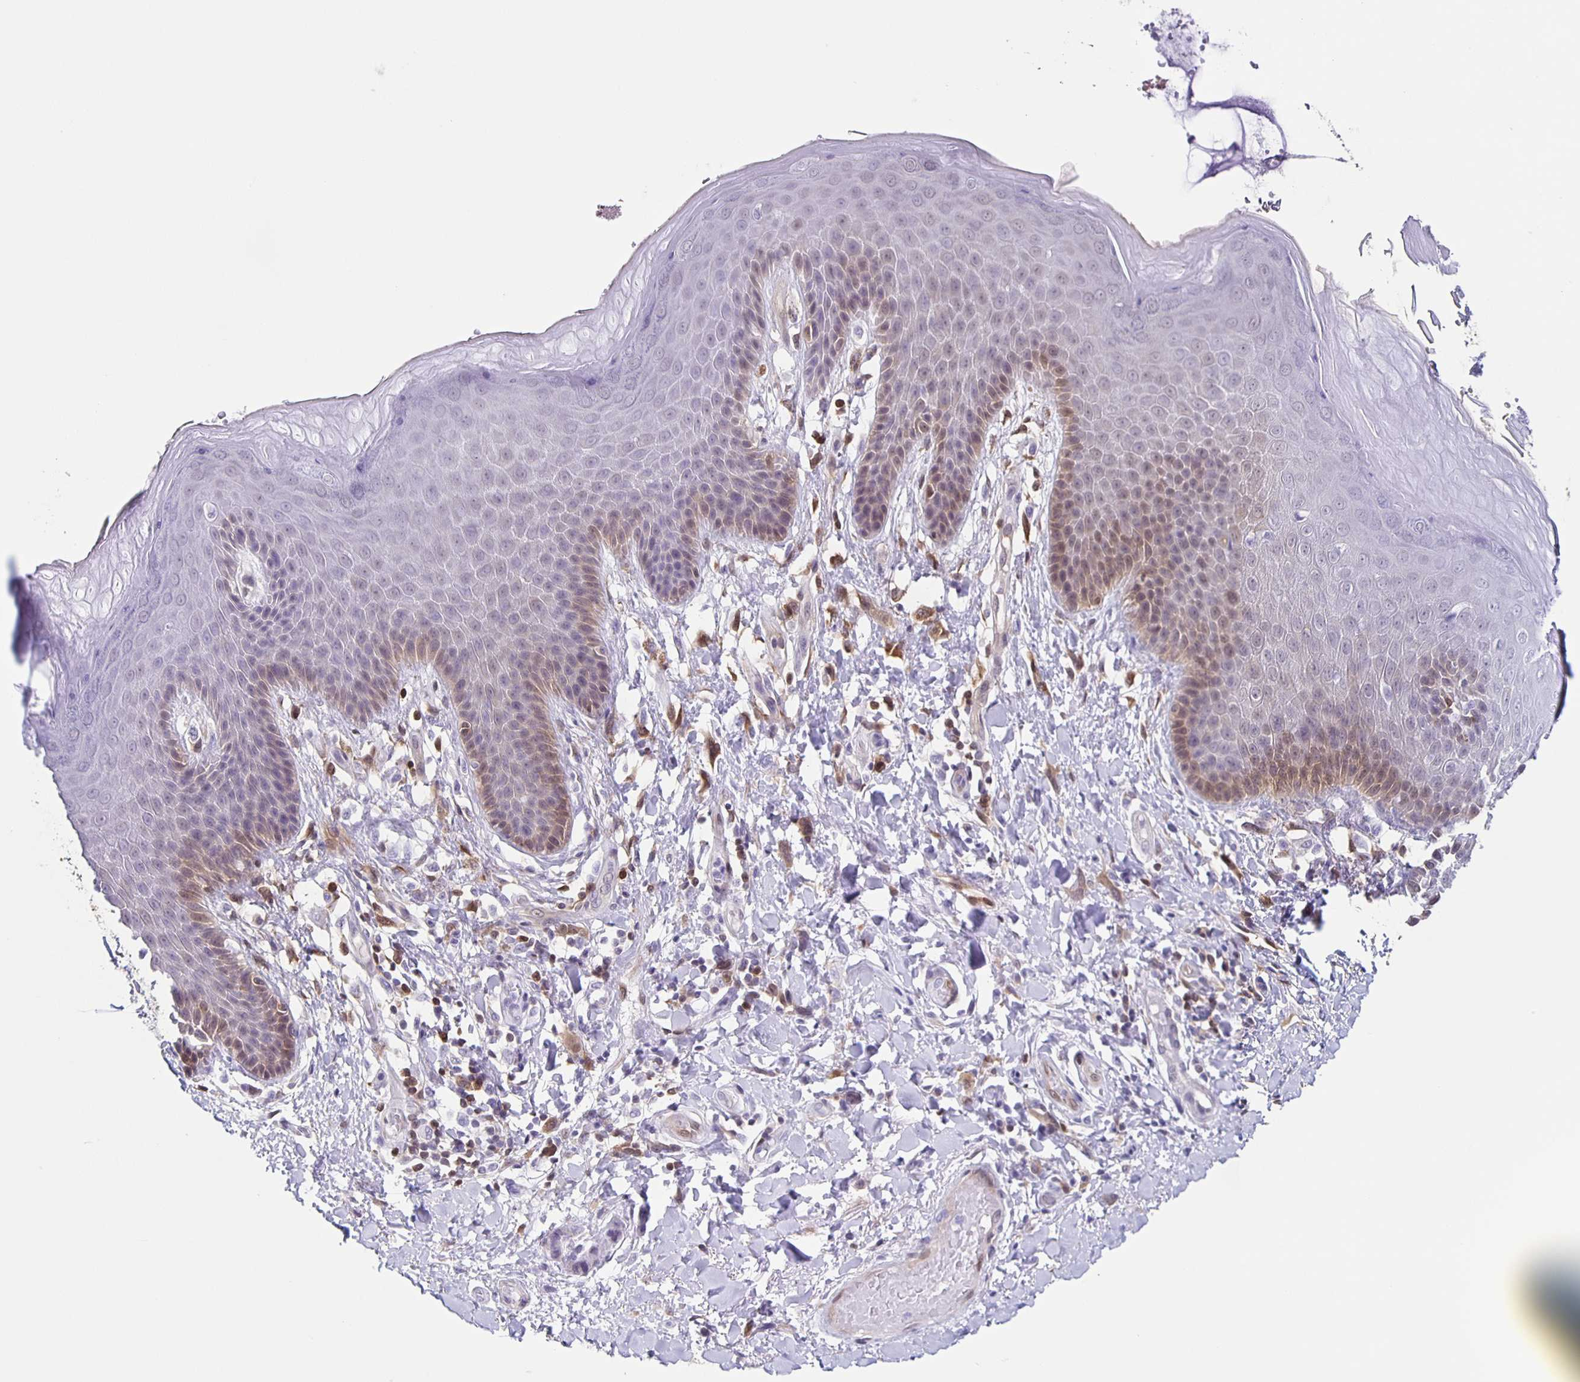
{"staining": {"intensity": "moderate", "quantity": "<25%", "location": "cytoplasmic/membranous"}, "tissue": "skin", "cell_type": "Epidermal cells", "image_type": "normal", "snomed": [{"axis": "morphology", "description": "Normal tissue, NOS"}, {"axis": "topography", "description": "Anal"}, {"axis": "topography", "description": "Peripheral nerve tissue"}], "caption": "An immunohistochemistry (IHC) micrograph of normal tissue is shown. Protein staining in brown highlights moderate cytoplasmic/membranous positivity in skin within epidermal cells. The protein of interest is shown in brown color, while the nuclei are stained blue.", "gene": "TPPP", "patient": {"sex": "male", "age": 51}}